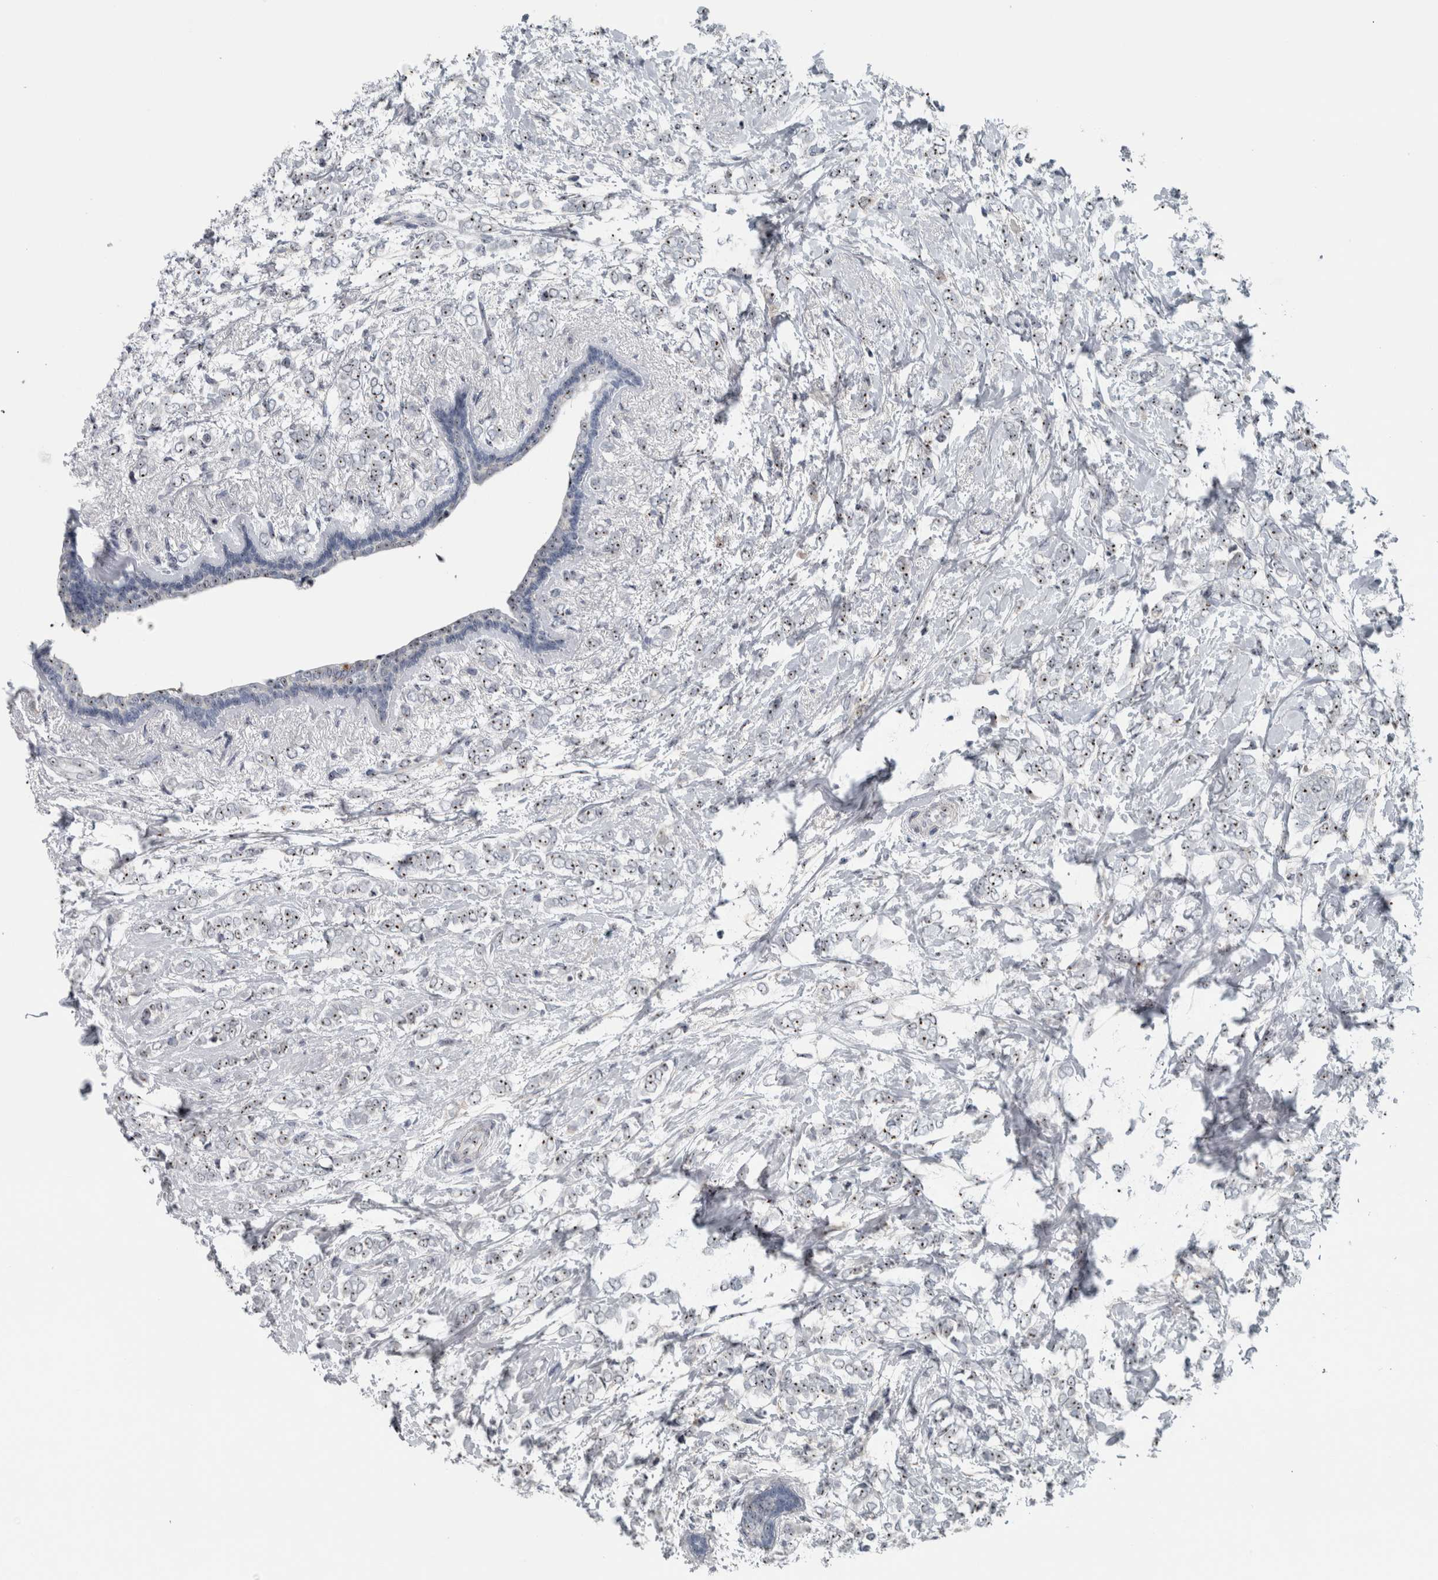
{"staining": {"intensity": "moderate", "quantity": ">75%", "location": "nuclear"}, "tissue": "breast cancer", "cell_type": "Tumor cells", "image_type": "cancer", "snomed": [{"axis": "morphology", "description": "Normal tissue, NOS"}, {"axis": "morphology", "description": "Lobular carcinoma"}, {"axis": "topography", "description": "Breast"}], "caption": "Brown immunohistochemical staining in lobular carcinoma (breast) displays moderate nuclear expression in approximately >75% of tumor cells.", "gene": "UTP6", "patient": {"sex": "female", "age": 47}}